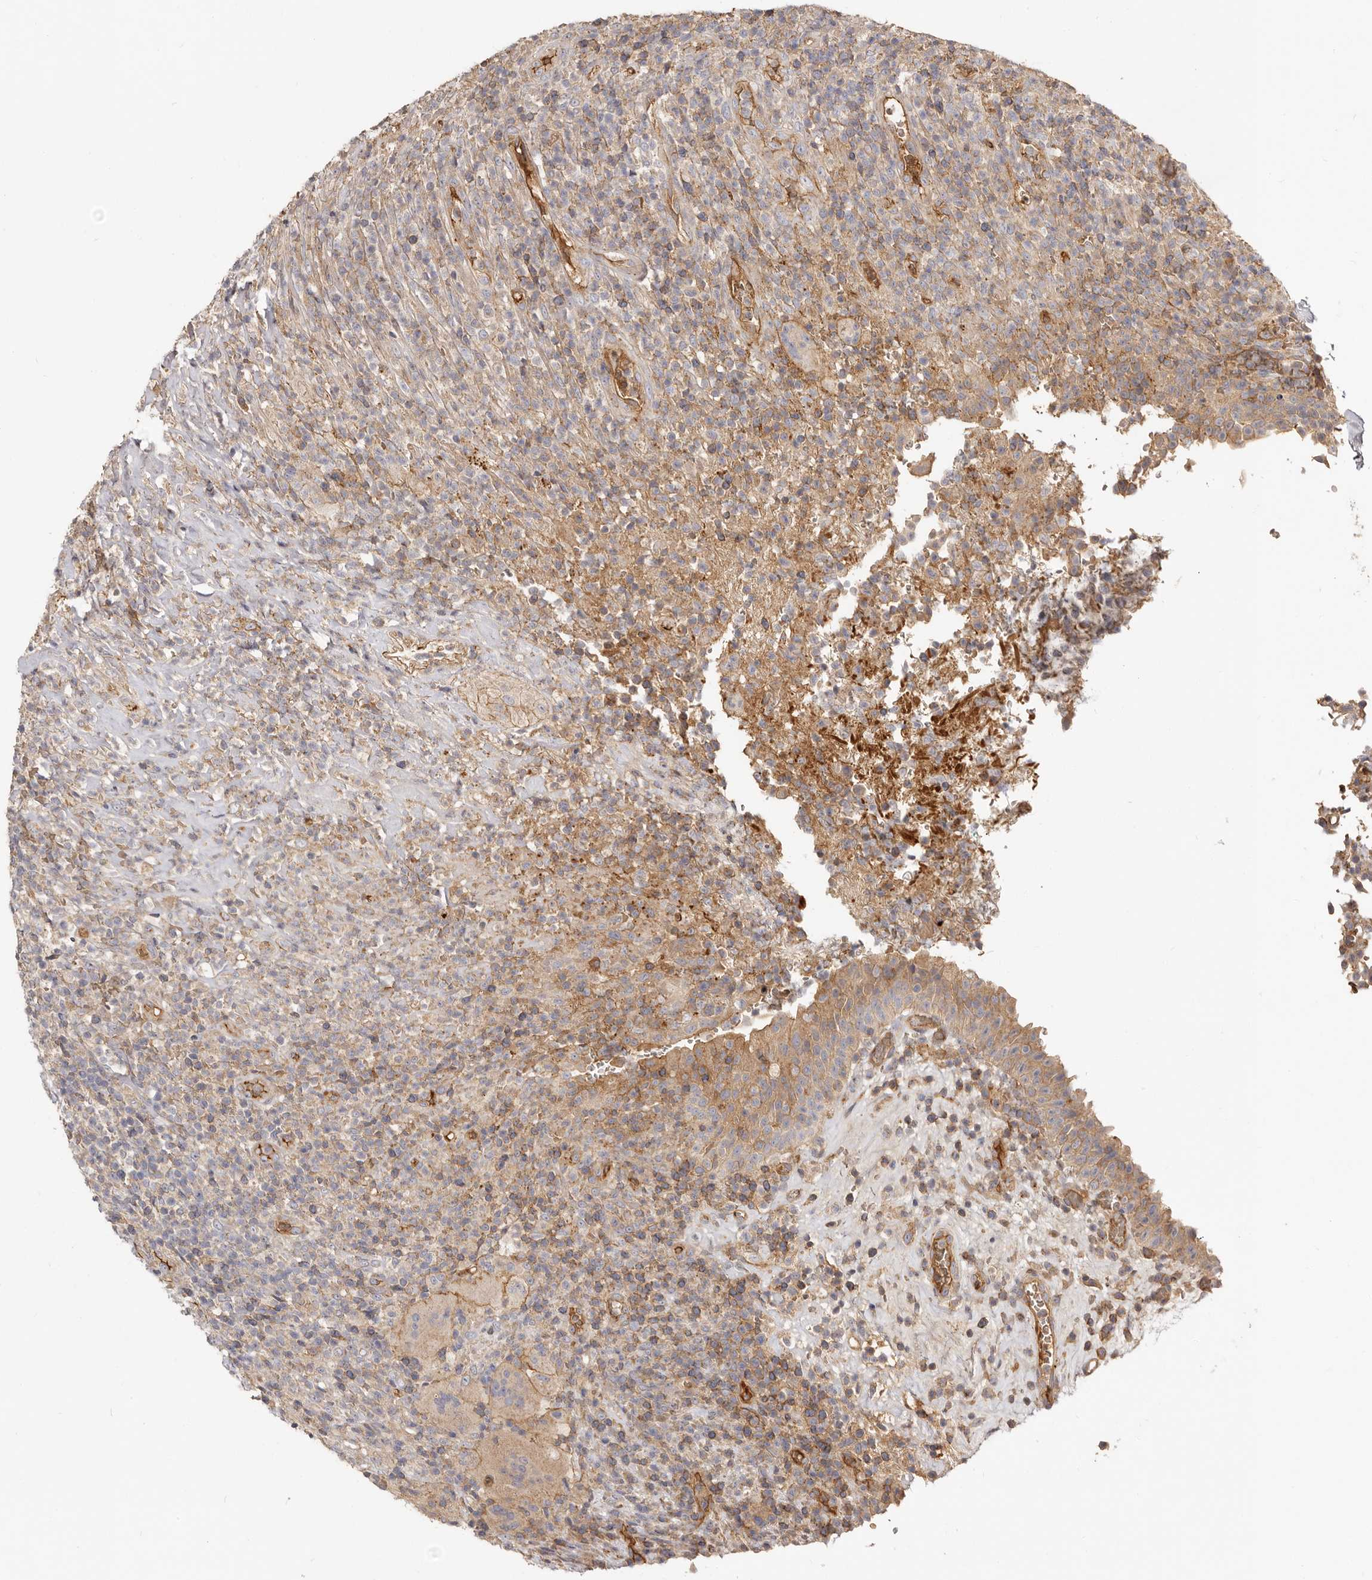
{"staining": {"intensity": "moderate", "quantity": ">75%", "location": "cytoplasmic/membranous"}, "tissue": "urinary bladder", "cell_type": "Urothelial cells", "image_type": "normal", "snomed": [{"axis": "morphology", "description": "Normal tissue, NOS"}, {"axis": "morphology", "description": "Inflammation, NOS"}, {"axis": "topography", "description": "Urinary bladder"}], "caption": "An image of human urinary bladder stained for a protein exhibits moderate cytoplasmic/membranous brown staining in urothelial cells. Using DAB (3,3'-diaminobenzidine) (brown) and hematoxylin (blue) stains, captured at high magnification using brightfield microscopy.", "gene": "ADAMTS9", "patient": {"sex": "female", "age": 75}}